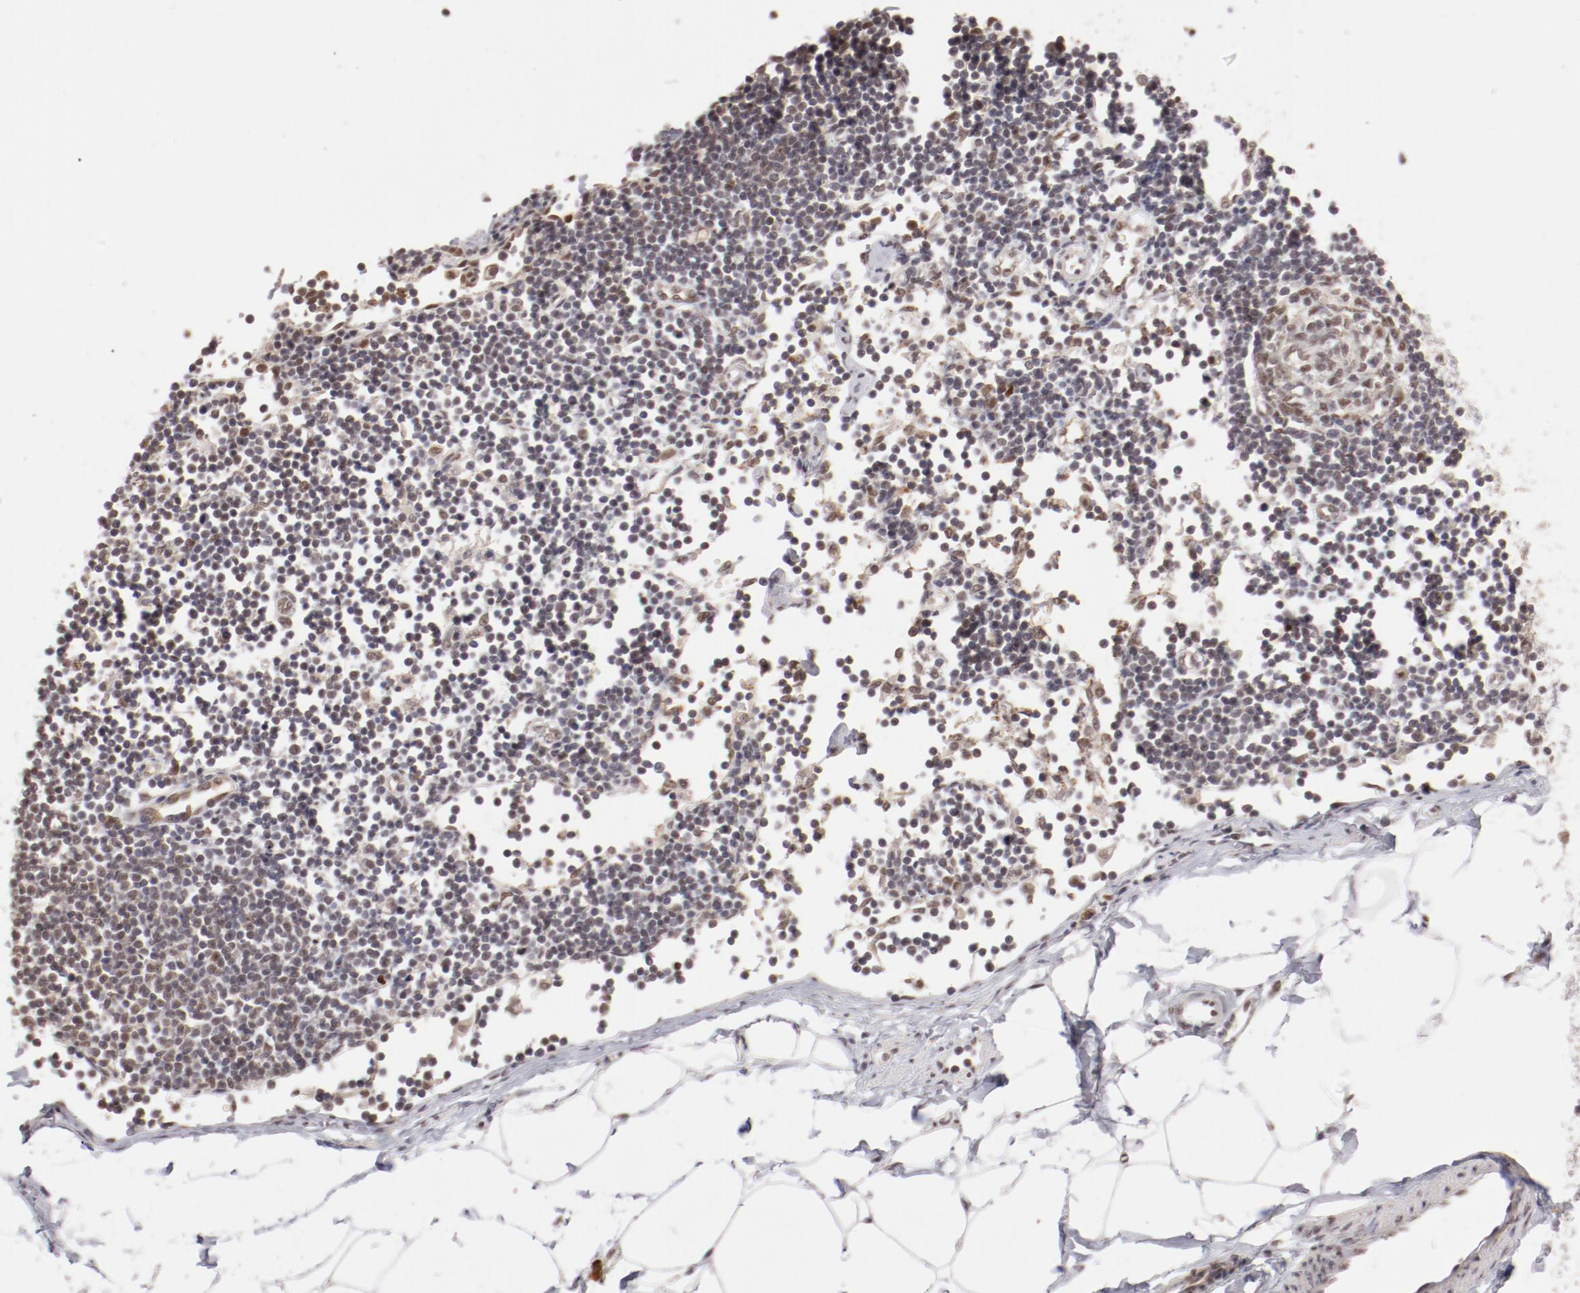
{"staining": {"intensity": "negative", "quantity": "none", "location": "none"}, "tissue": "adipose tissue", "cell_type": "Adipocytes", "image_type": "normal", "snomed": [{"axis": "morphology", "description": "Normal tissue, NOS"}, {"axis": "morphology", "description": "Adenocarcinoma, NOS"}, {"axis": "topography", "description": "Colon"}, {"axis": "topography", "description": "Peripheral nerve tissue"}], "caption": "There is no significant staining in adipocytes of adipose tissue. (Immunohistochemistry, brightfield microscopy, high magnification).", "gene": "NFE2", "patient": {"sex": "male", "age": 14}}